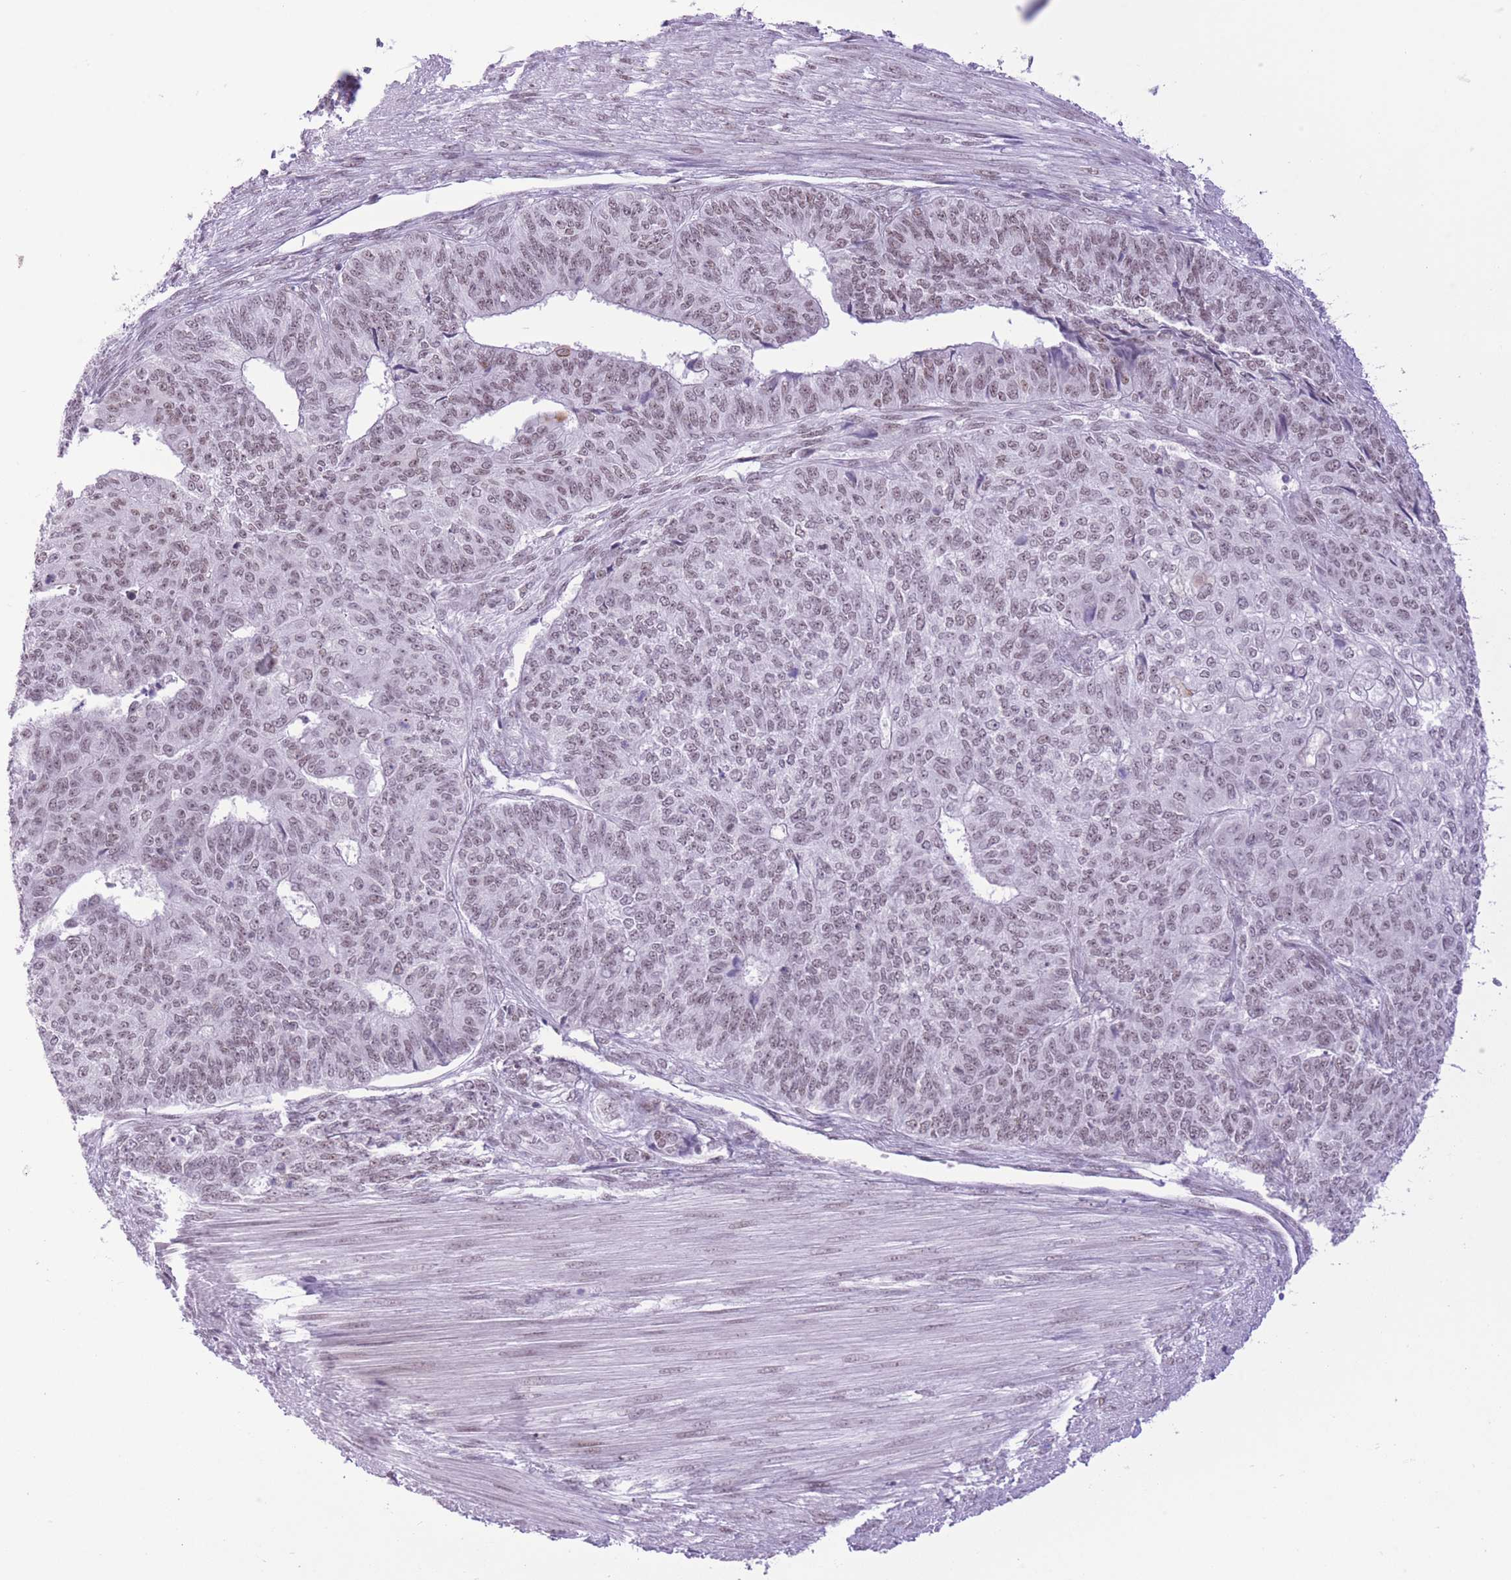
{"staining": {"intensity": "moderate", "quantity": ">75%", "location": "nuclear"}, "tissue": "endometrial cancer", "cell_type": "Tumor cells", "image_type": "cancer", "snomed": [{"axis": "morphology", "description": "Adenocarcinoma, NOS"}, {"axis": "topography", "description": "Endometrium"}], "caption": "Immunohistochemical staining of endometrial adenocarcinoma reveals medium levels of moderate nuclear positivity in approximately >75% of tumor cells.", "gene": "ZBED5", "patient": {"sex": "female", "age": 32}}